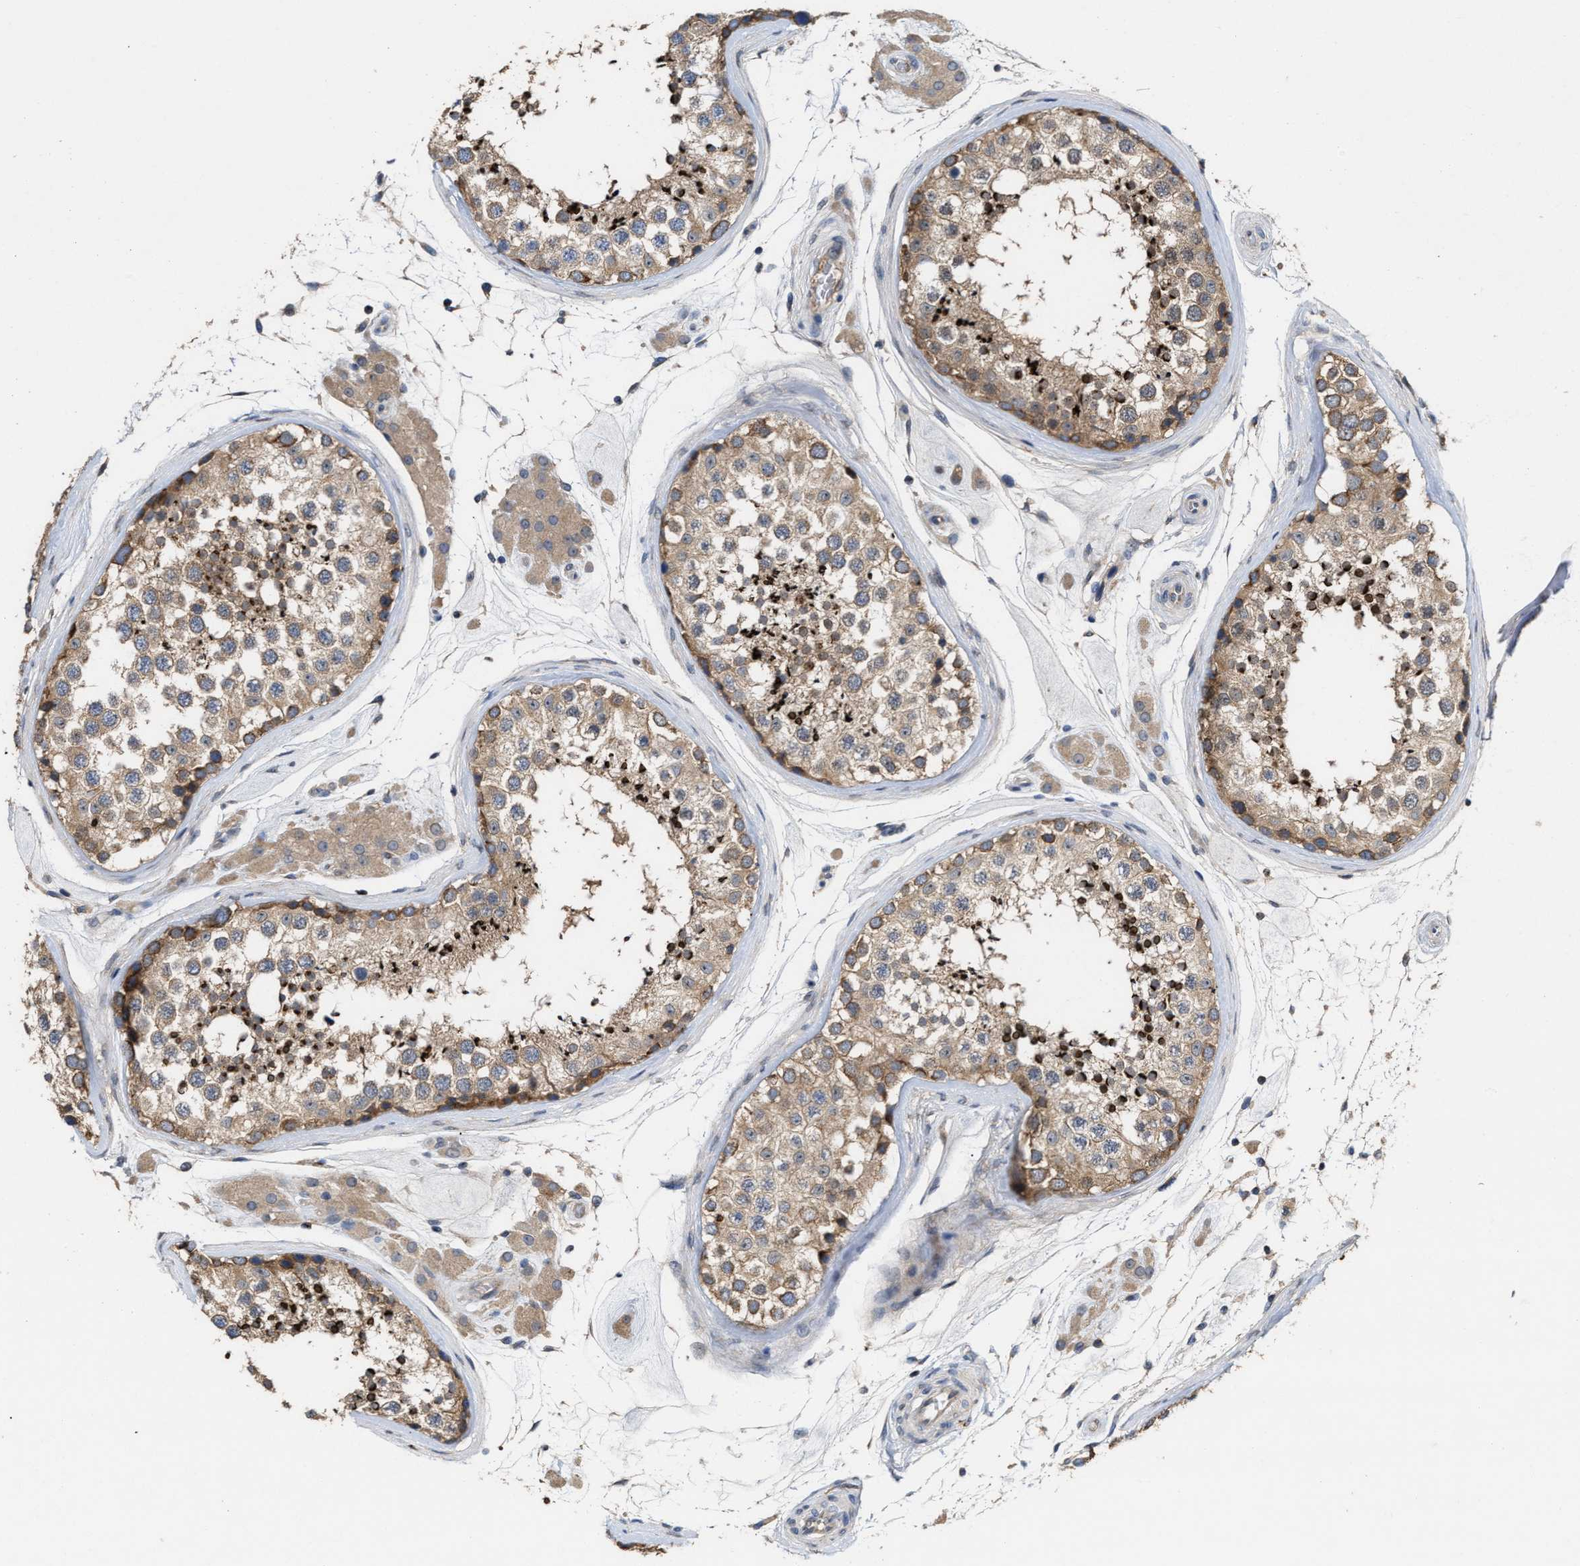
{"staining": {"intensity": "strong", "quantity": "25%-75%", "location": "cytoplasmic/membranous"}, "tissue": "testis", "cell_type": "Cells in seminiferous ducts", "image_type": "normal", "snomed": [{"axis": "morphology", "description": "Normal tissue, NOS"}, {"axis": "topography", "description": "Testis"}], "caption": "Normal testis reveals strong cytoplasmic/membranous positivity in about 25%-75% of cells in seminiferous ducts Immunohistochemistry (ihc) stains the protein of interest in brown and the nuclei are stained blue..", "gene": "BBLN", "patient": {"sex": "male", "age": 46}}